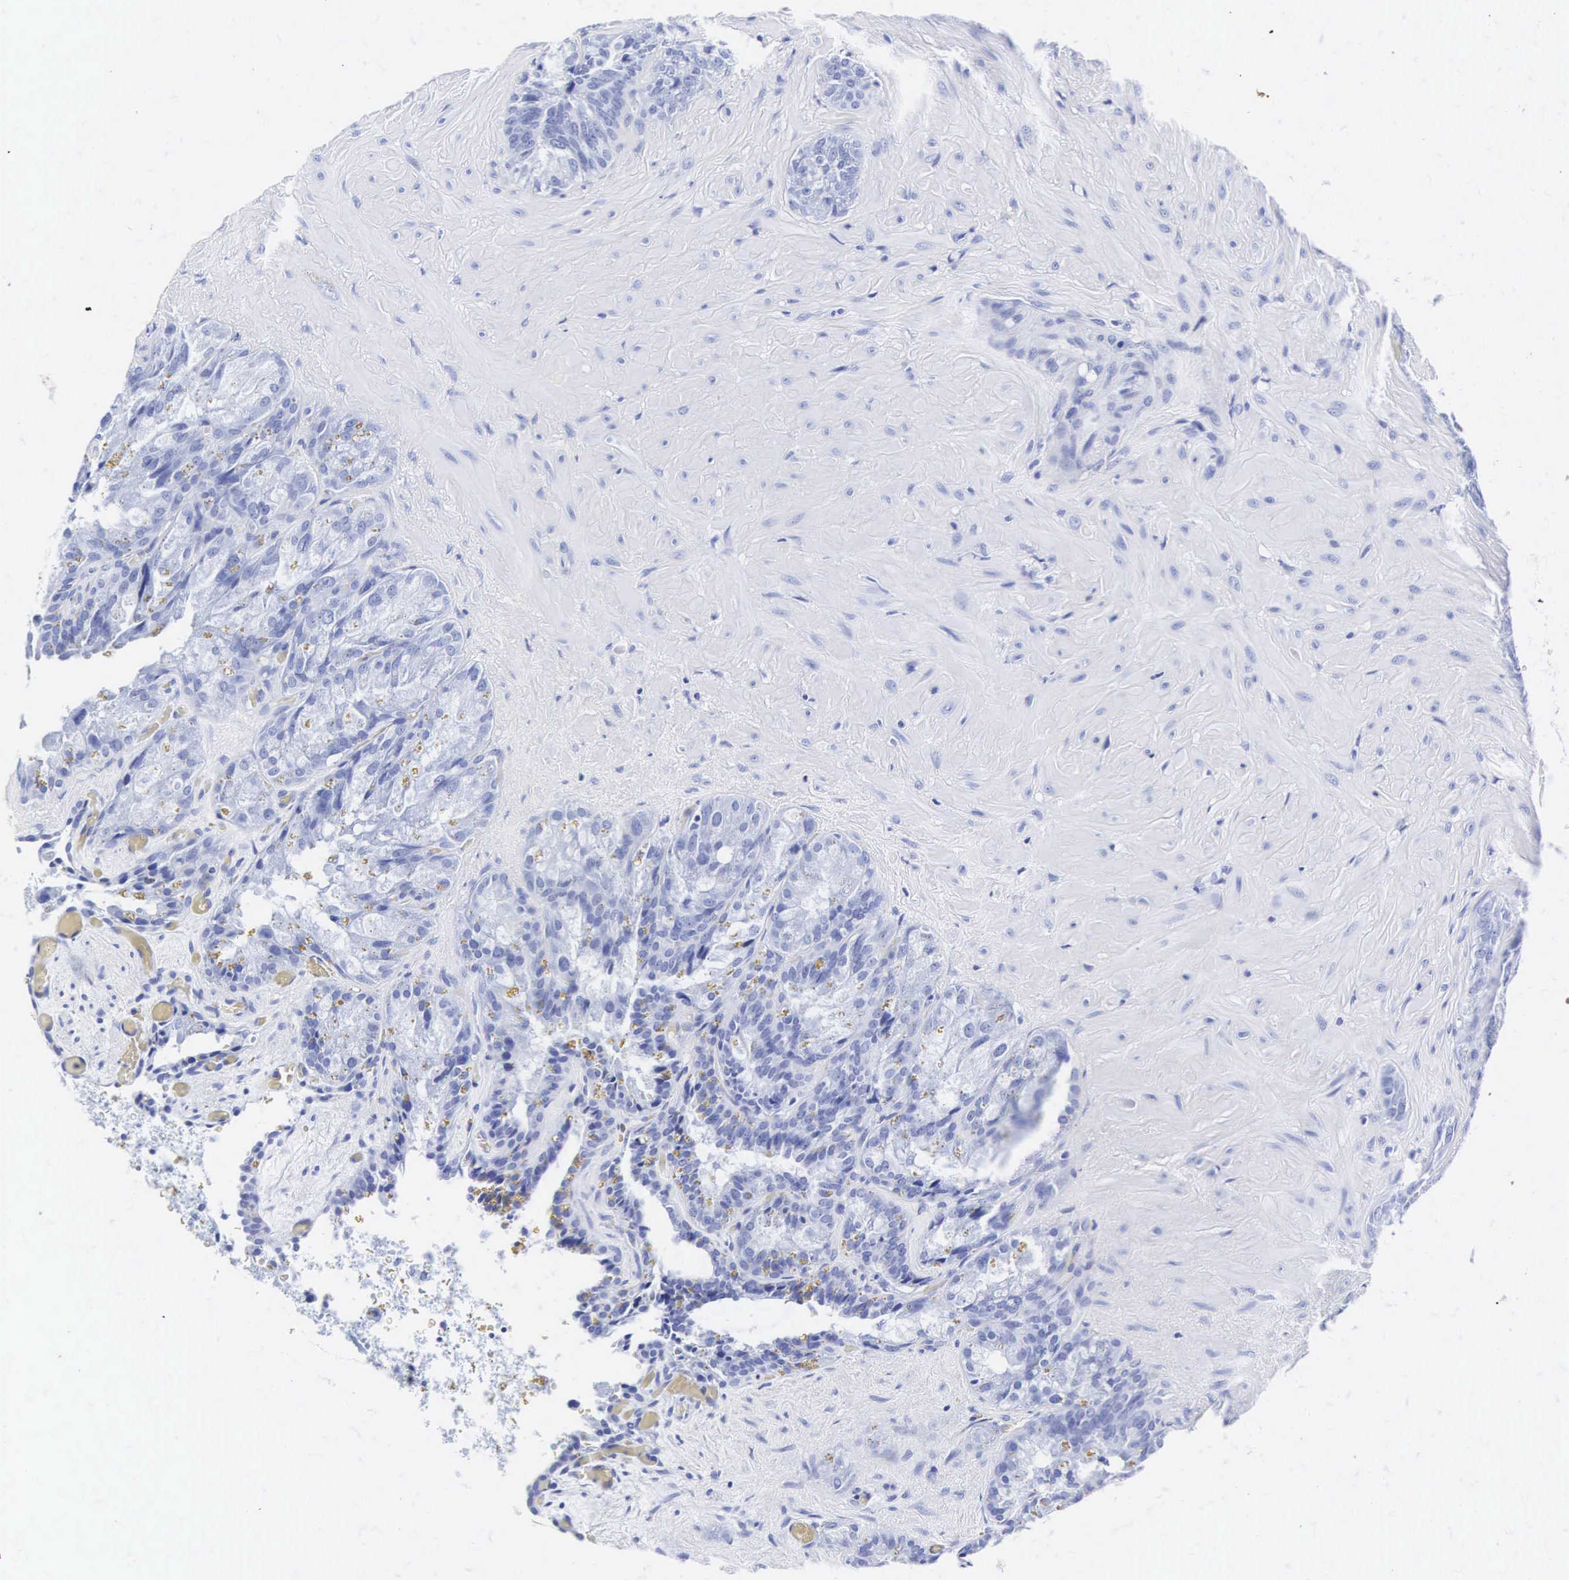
{"staining": {"intensity": "negative", "quantity": "none", "location": "none"}, "tissue": "seminal vesicle", "cell_type": "Glandular cells", "image_type": "normal", "snomed": [{"axis": "morphology", "description": "Normal tissue, NOS"}, {"axis": "topography", "description": "Seminal veicle"}], "caption": "Immunohistochemistry (IHC) image of benign seminal vesicle: seminal vesicle stained with DAB reveals no significant protein expression in glandular cells.", "gene": "INS", "patient": {"sex": "male", "age": 69}}